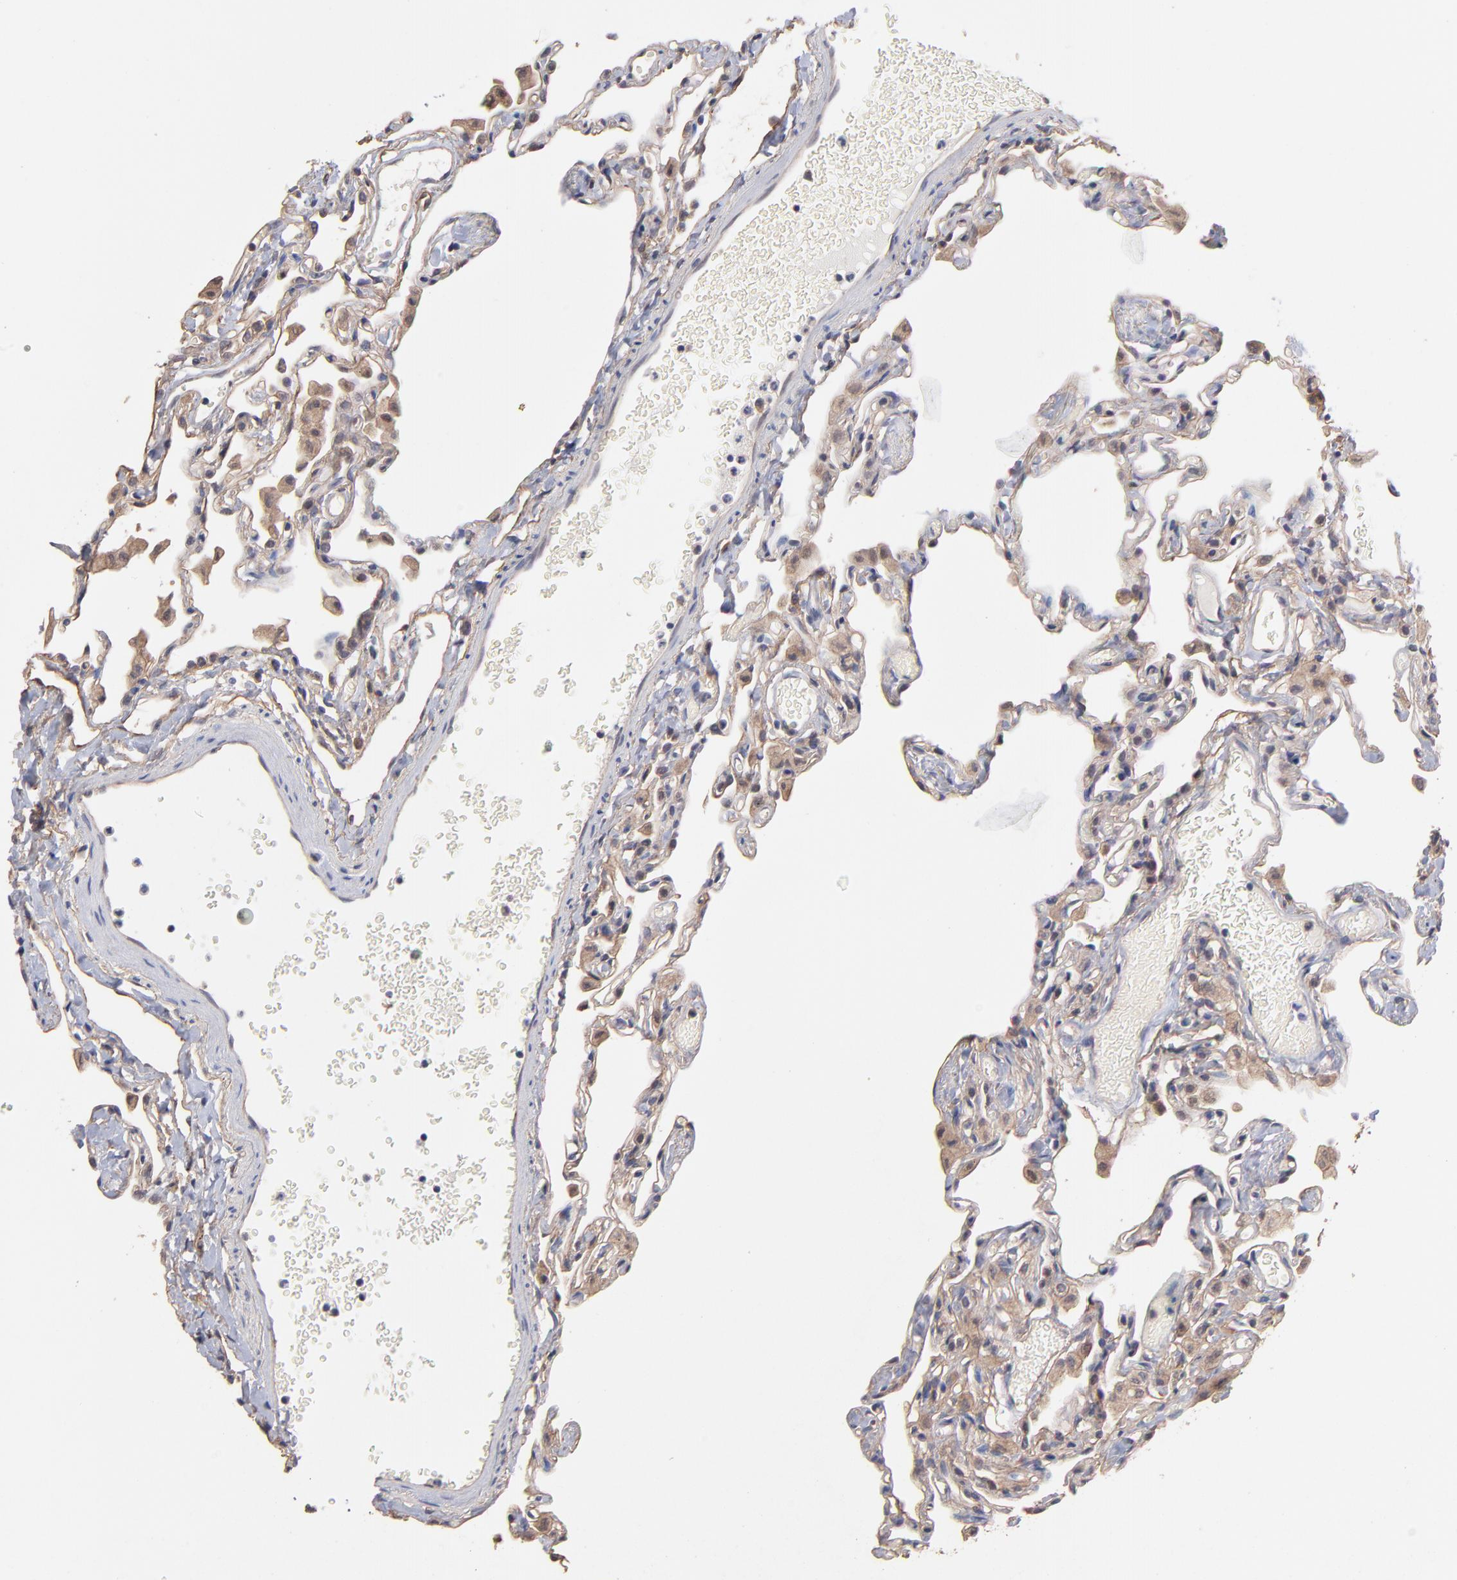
{"staining": {"intensity": "moderate", "quantity": ">75%", "location": "cytoplasmic/membranous"}, "tissue": "lung", "cell_type": "Alveolar cells", "image_type": "normal", "snomed": [{"axis": "morphology", "description": "Normal tissue, NOS"}, {"axis": "topography", "description": "Lung"}], "caption": "Moderate cytoplasmic/membranous positivity is present in about >75% of alveolar cells in unremarkable lung.", "gene": "STAP2", "patient": {"sex": "female", "age": 49}}